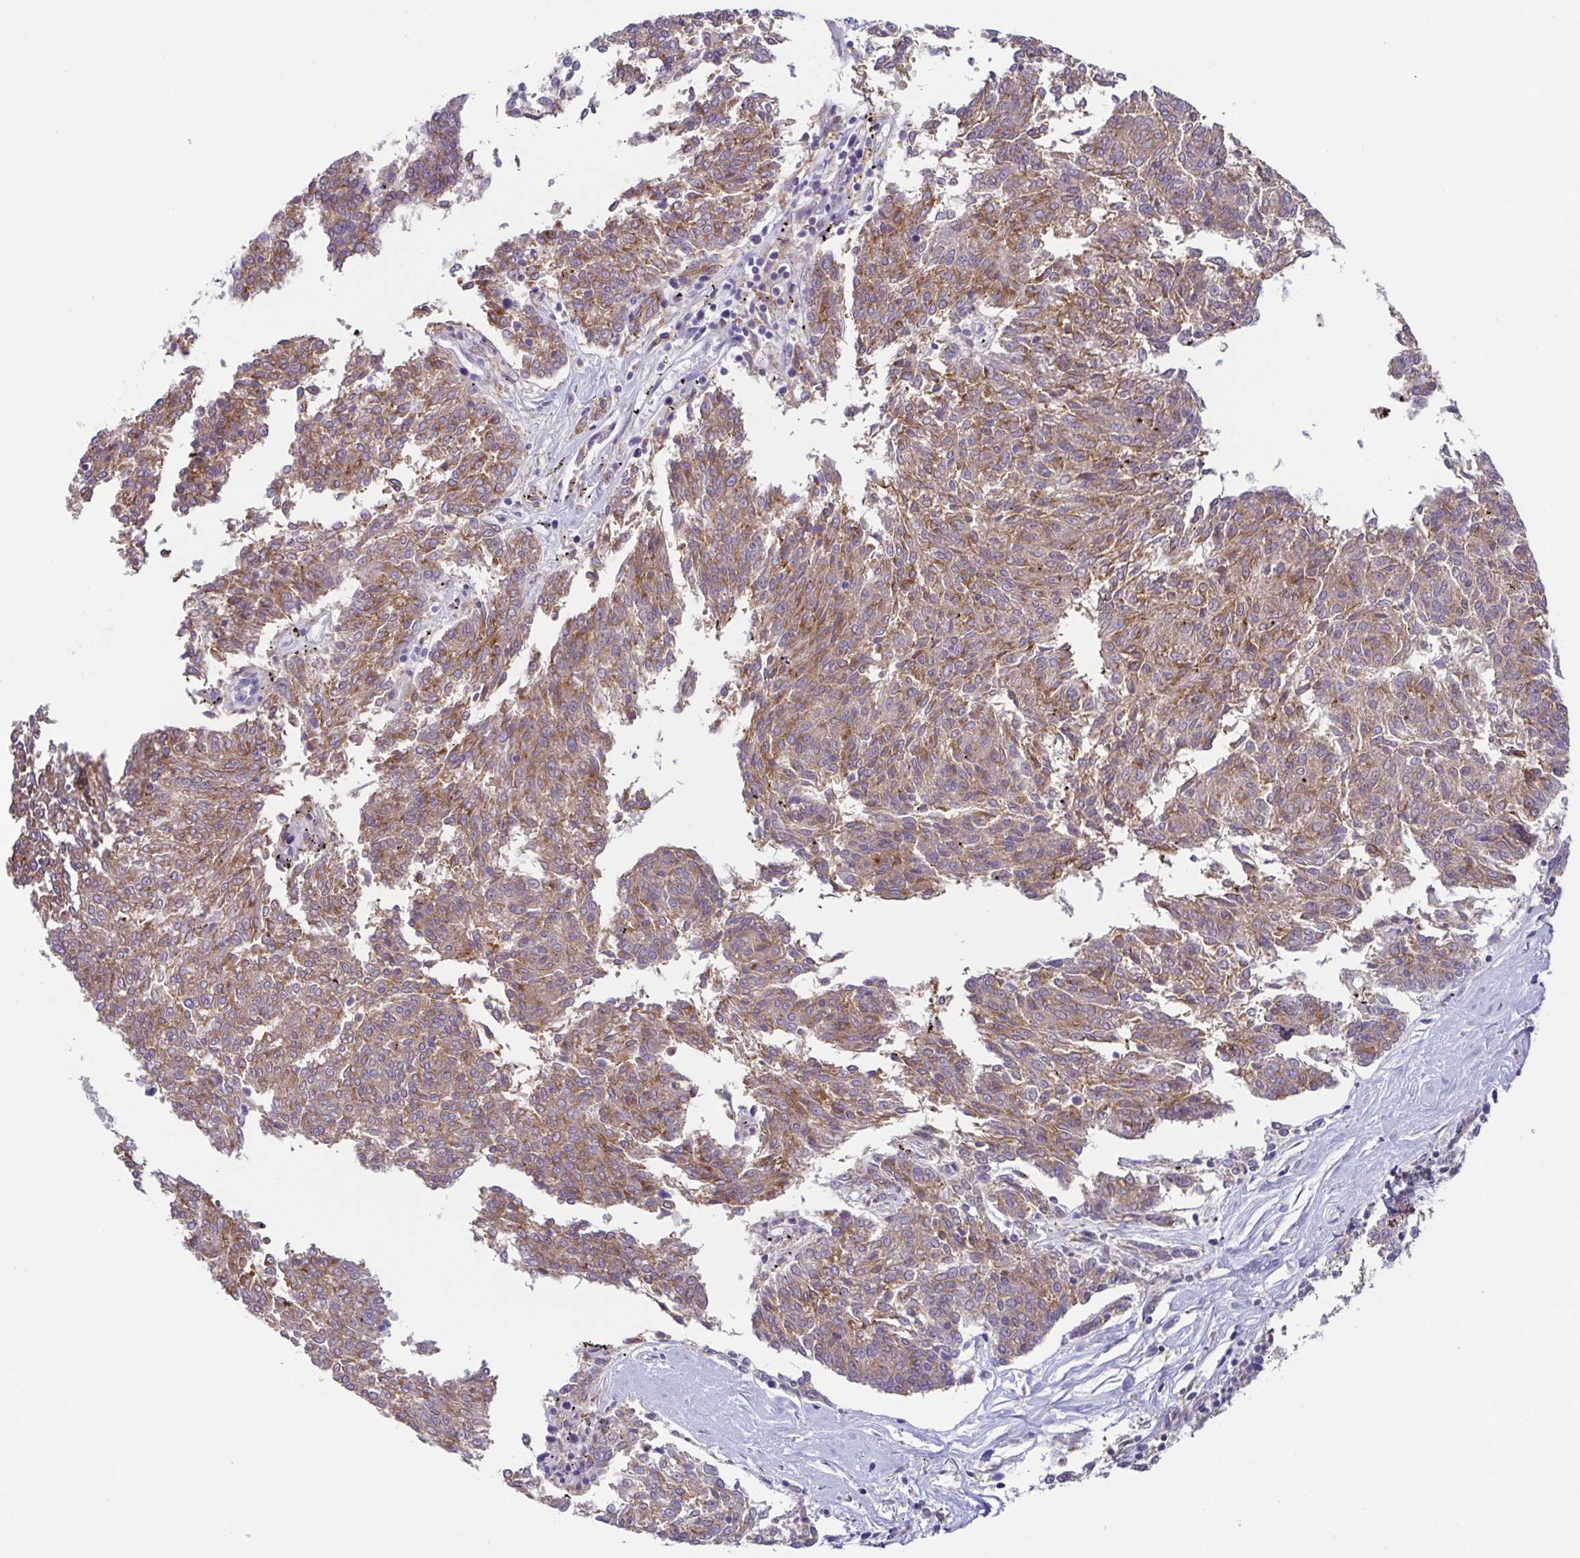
{"staining": {"intensity": "moderate", "quantity": ">75%", "location": "cytoplasmic/membranous"}, "tissue": "melanoma", "cell_type": "Tumor cells", "image_type": "cancer", "snomed": [{"axis": "morphology", "description": "Malignant melanoma, NOS"}, {"axis": "topography", "description": "Skin"}], "caption": "Protein positivity by immunohistochemistry (IHC) reveals moderate cytoplasmic/membranous staining in about >75% of tumor cells in malignant melanoma.", "gene": "ATP6V1G2", "patient": {"sex": "female", "age": 72}}